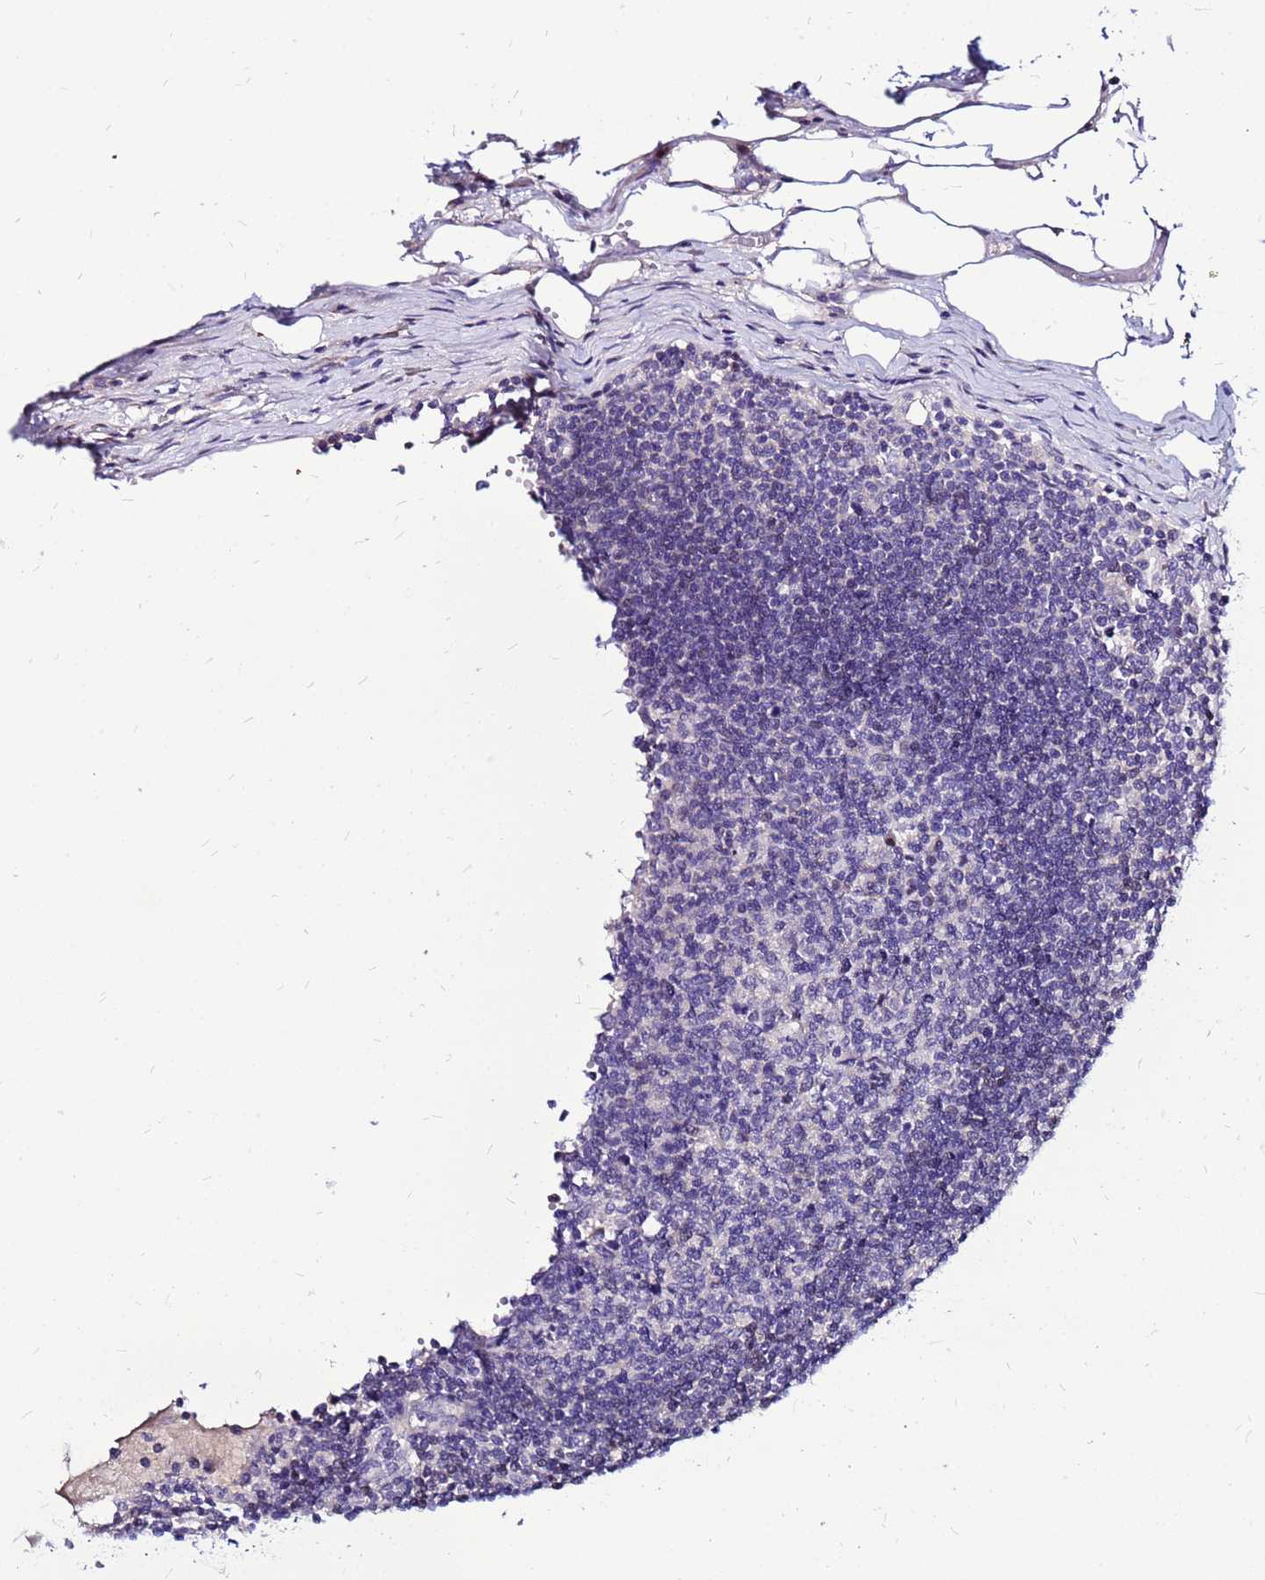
{"staining": {"intensity": "negative", "quantity": "none", "location": "none"}, "tissue": "lymph node", "cell_type": "Germinal center cells", "image_type": "normal", "snomed": [{"axis": "morphology", "description": "Adenocarcinoma, NOS"}, {"axis": "topography", "description": "Lymph node"}], "caption": "DAB (3,3'-diaminobenzidine) immunohistochemical staining of unremarkable lymph node displays no significant expression in germinal center cells.", "gene": "ARHGEF35", "patient": {"sex": "female", "age": 62}}